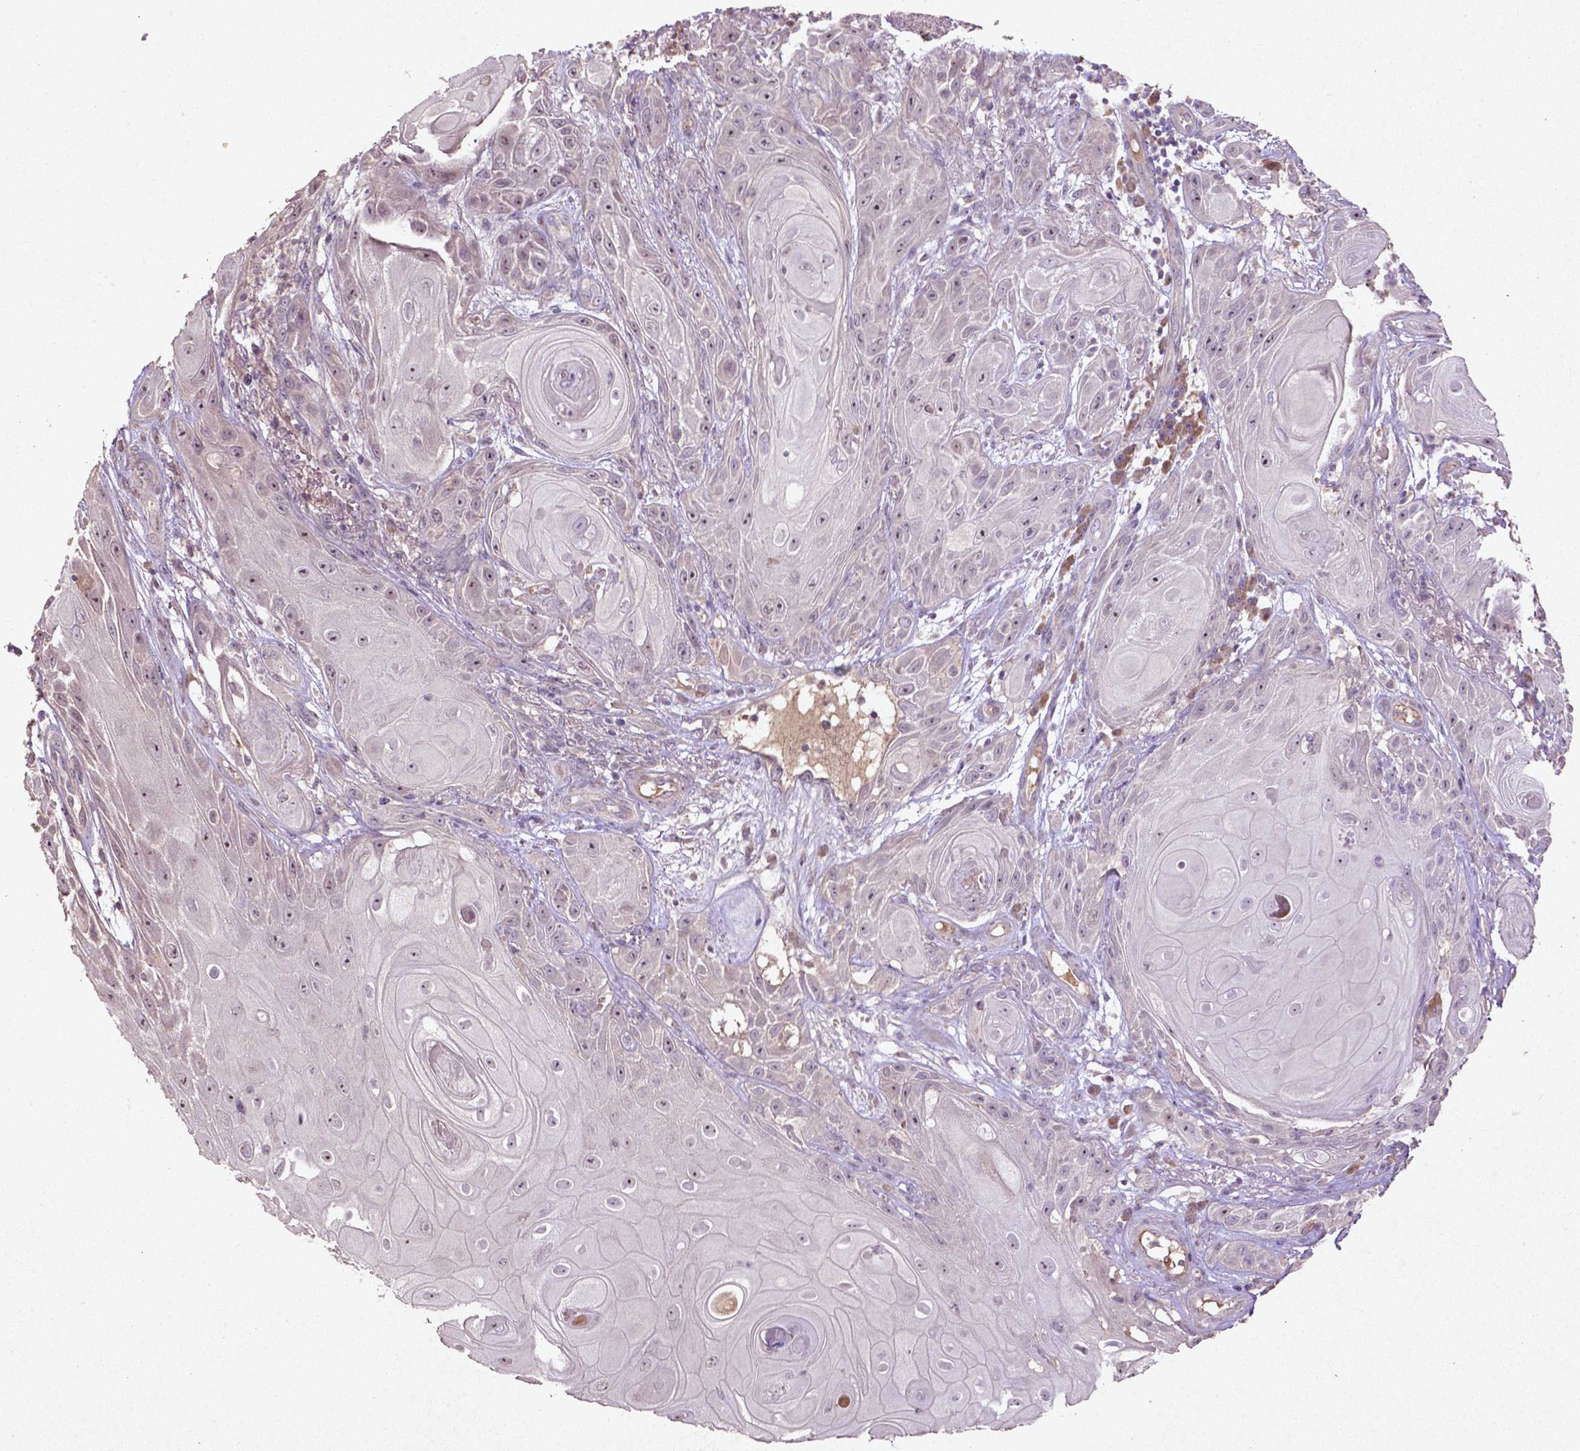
{"staining": {"intensity": "negative", "quantity": "none", "location": "none"}, "tissue": "skin cancer", "cell_type": "Tumor cells", "image_type": "cancer", "snomed": [{"axis": "morphology", "description": "Squamous cell carcinoma, NOS"}, {"axis": "topography", "description": "Skin"}], "caption": "Histopathology image shows no significant protein staining in tumor cells of skin cancer. (Brightfield microscopy of DAB (3,3'-diaminobenzidine) IHC at high magnification).", "gene": "COQ2", "patient": {"sex": "male", "age": 62}}